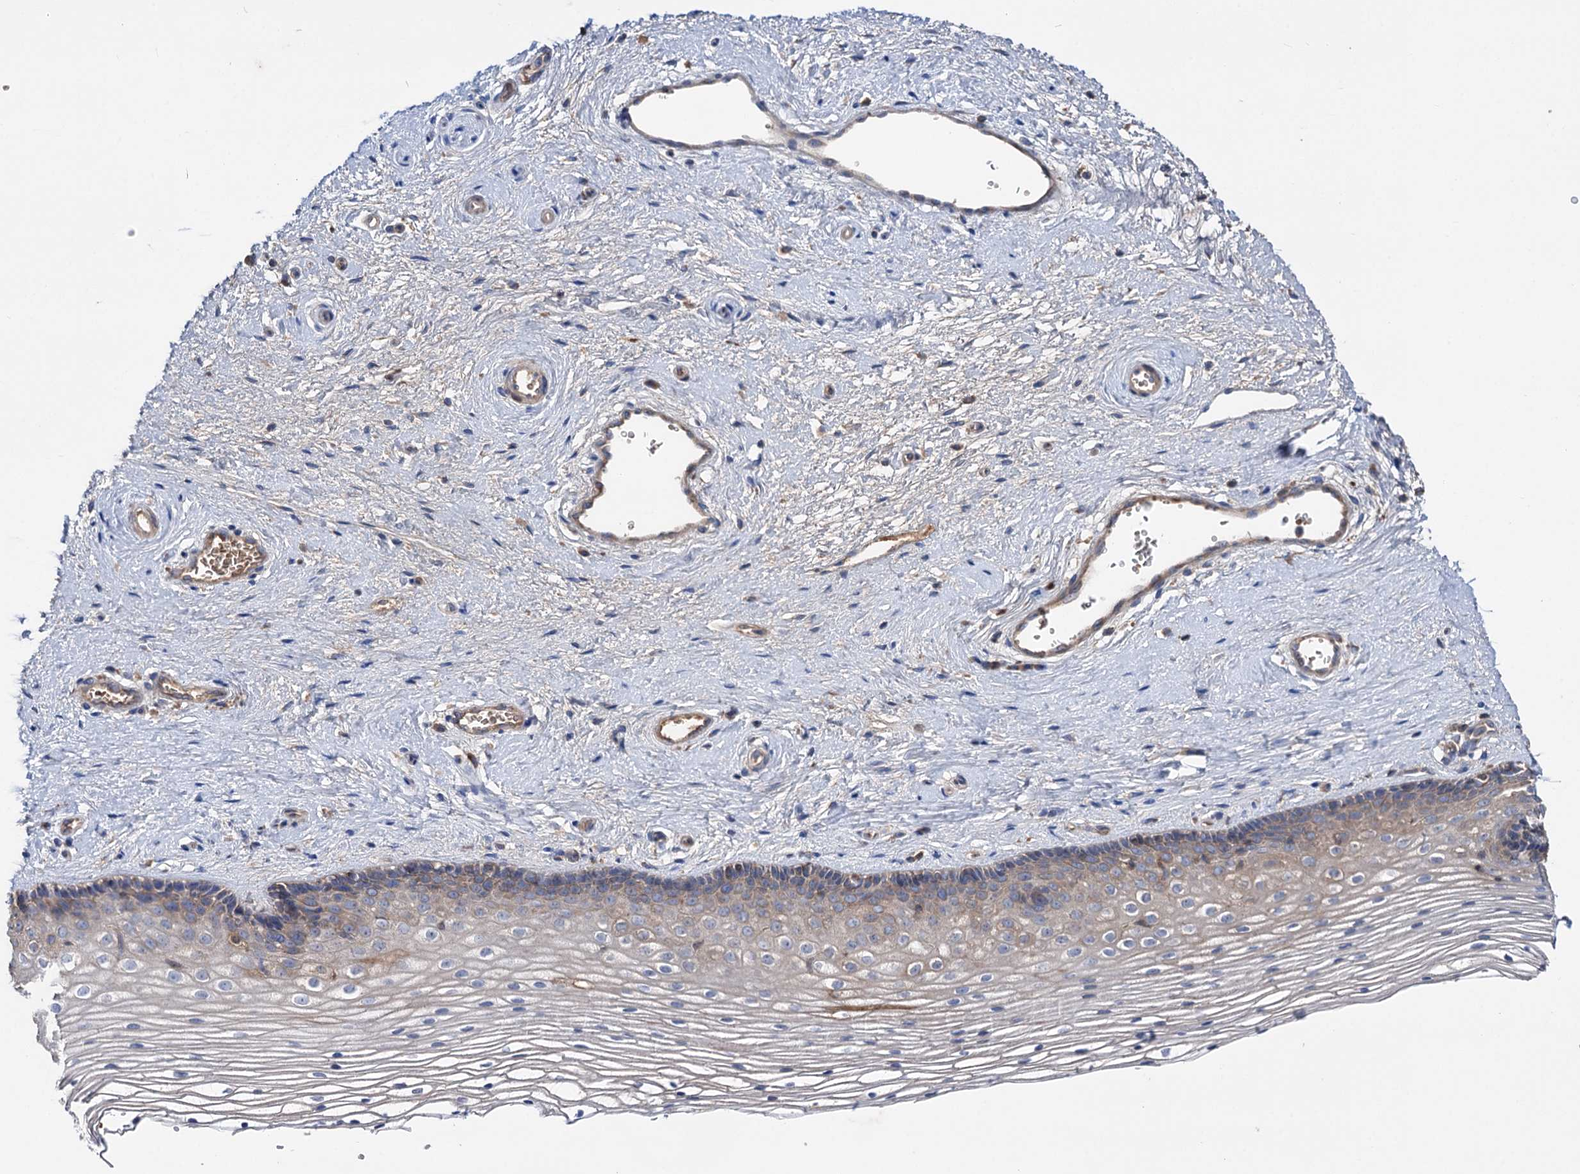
{"staining": {"intensity": "weak", "quantity": "25%-75%", "location": "cytoplasmic/membranous"}, "tissue": "vagina", "cell_type": "Squamous epithelial cells", "image_type": "normal", "snomed": [{"axis": "morphology", "description": "Normal tissue, NOS"}, {"axis": "topography", "description": "Vagina"}], "caption": "Immunohistochemistry (IHC) micrograph of normal human vagina stained for a protein (brown), which shows low levels of weak cytoplasmic/membranous expression in approximately 25%-75% of squamous epithelial cells.", "gene": "CLPB", "patient": {"sex": "female", "age": 46}}